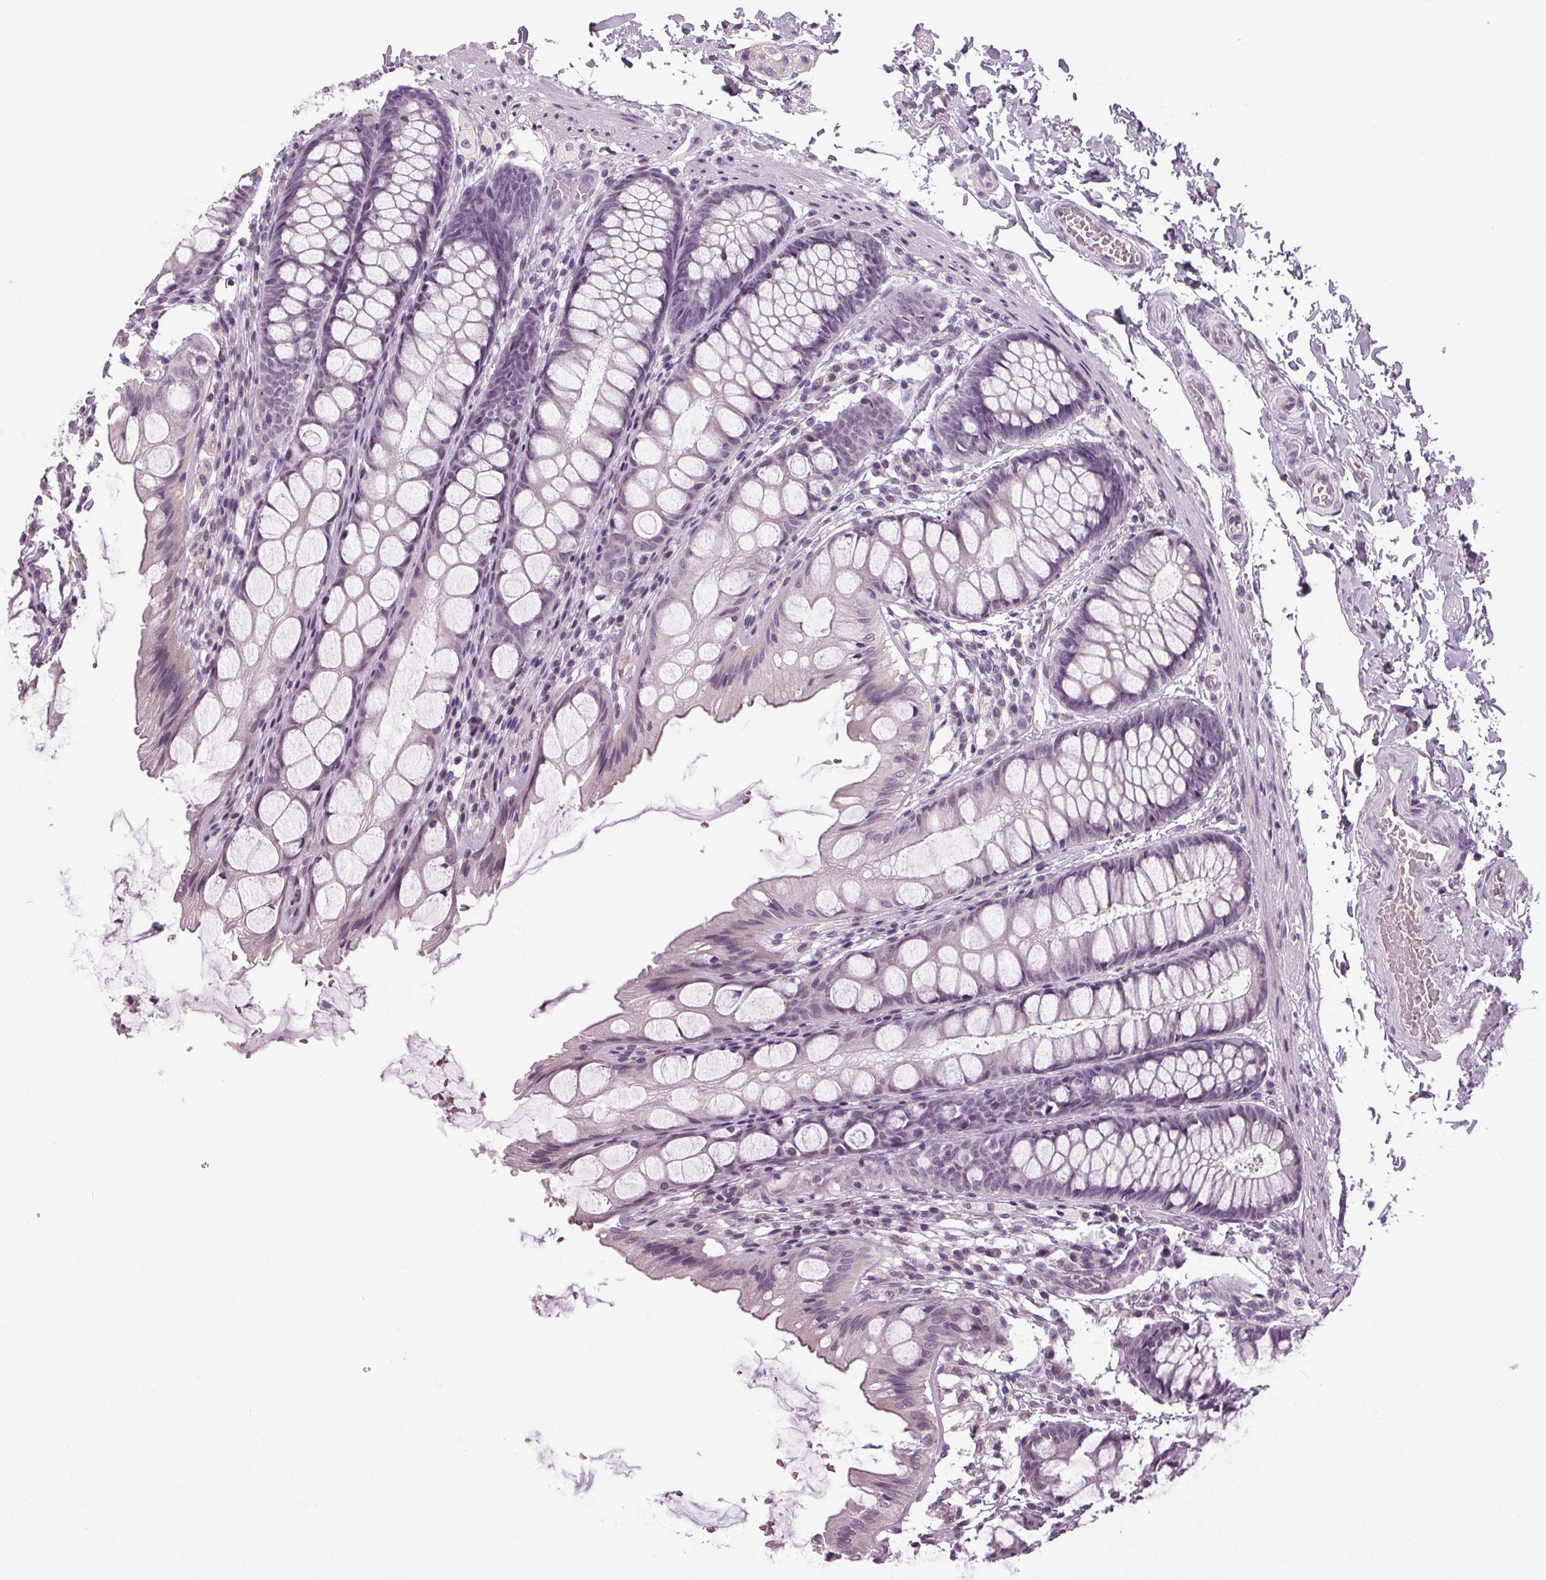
{"staining": {"intensity": "negative", "quantity": "none", "location": "none"}, "tissue": "colon", "cell_type": "Endothelial cells", "image_type": "normal", "snomed": [{"axis": "morphology", "description": "Normal tissue, NOS"}, {"axis": "topography", "description": "Colon"}], "caption": "An image of colon stained for a protein demonstrates no brown staining in endothelial cells.", "gene": "DNAH12", "patient": {"sex": "male", "age": 47}}